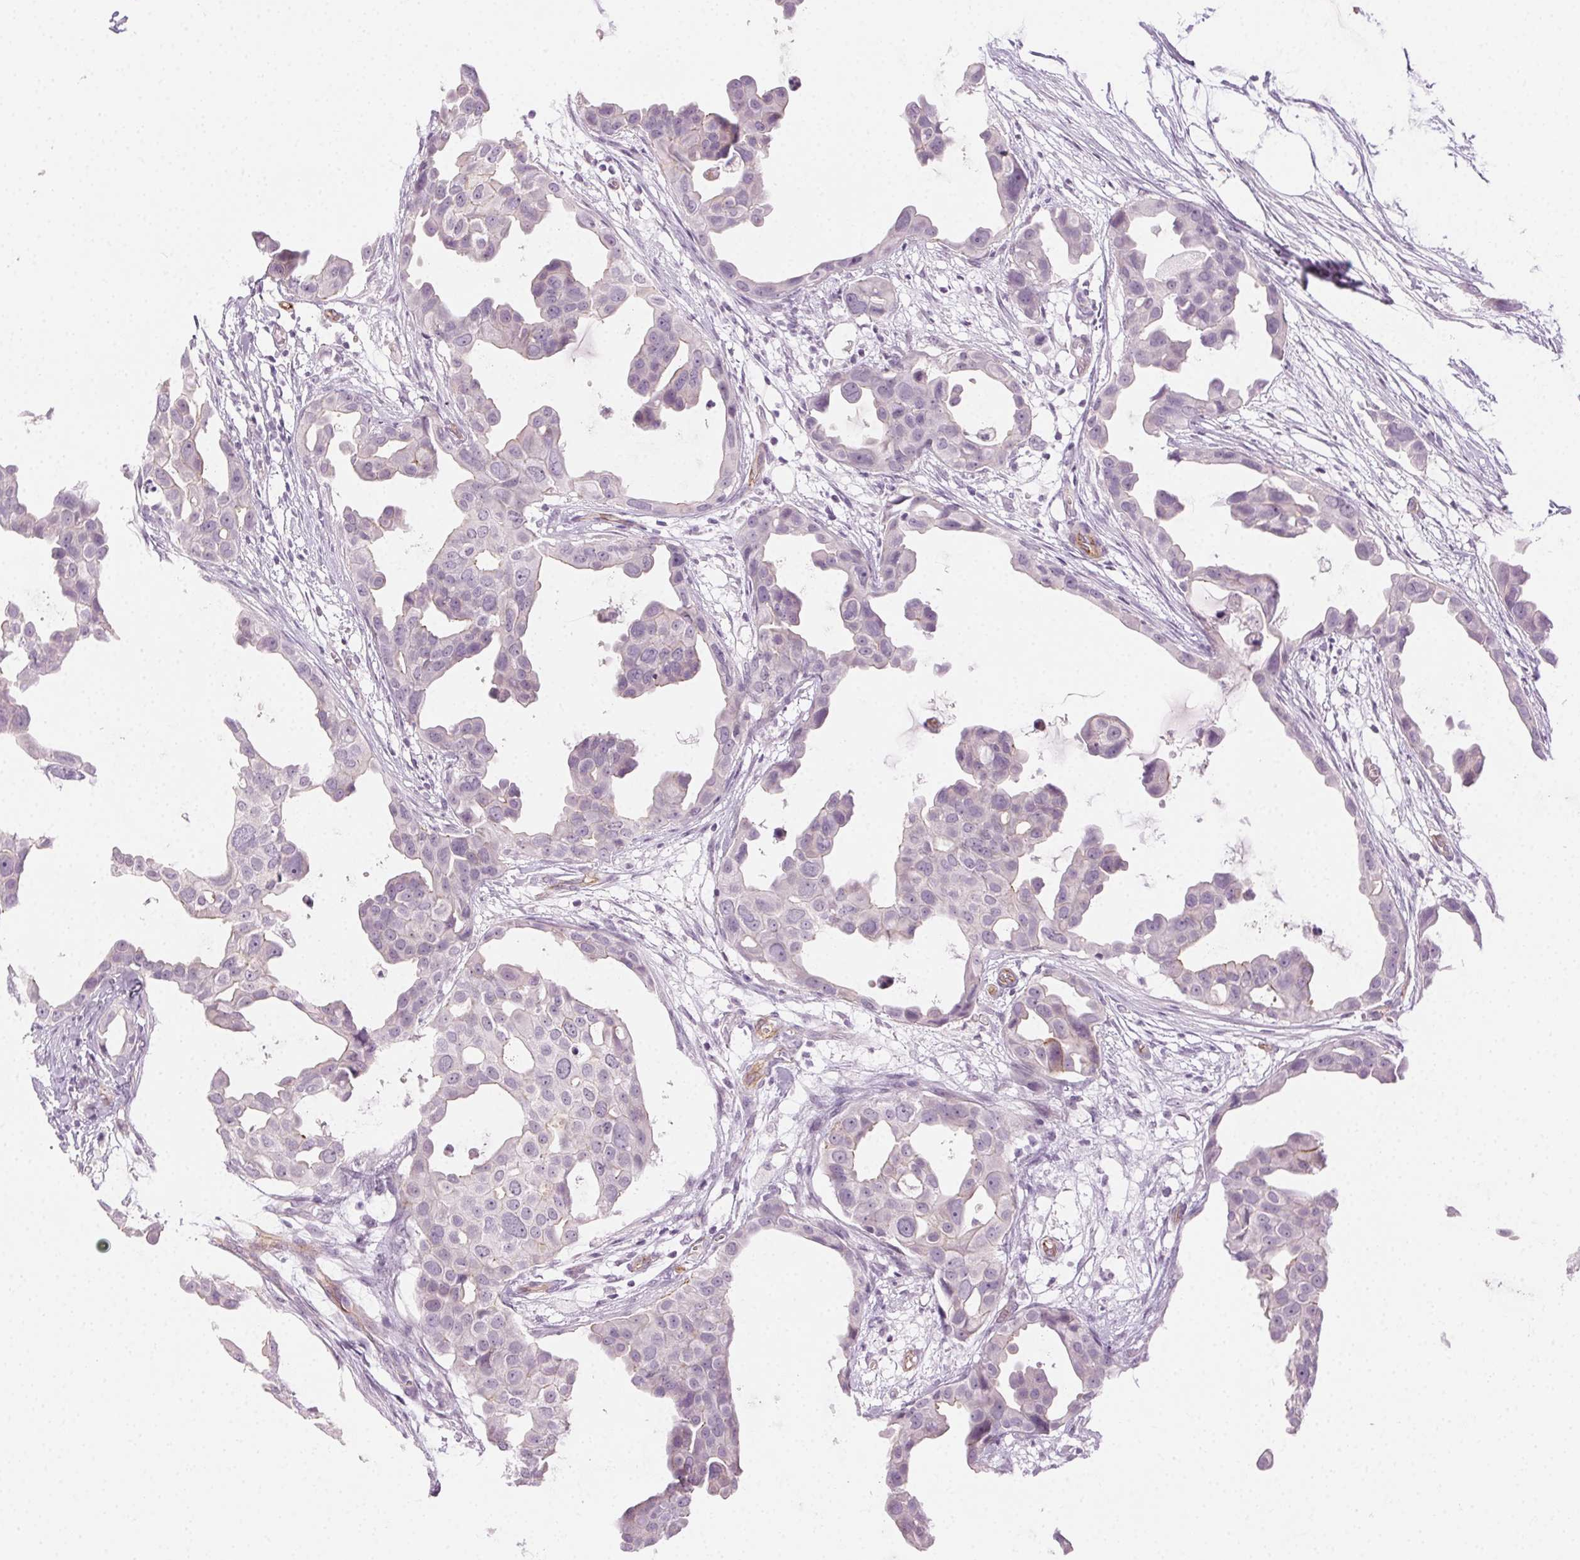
{"staining": {"intensity": "negative", "quantity": "none", "location": "none"}, "tissue": "breast cancer", "cell_type": "Tumor cells", "image_type": "cancer", "snomed": [{"axis": "morphology", "description": "Duct carcinoma"}, {"axis": "topography", "description": "Breast"}], "caption": "High magnification brightfield microscopy of intraductal carcinoma (breast) stained with DAB (3,3'-diaminobenzidine) (brown) and counterstained with hematoxylin (blue): tumor cells show no significant positivity. (Stains: DAB IHC with hematoxylin counter stain, Microscopy: brightfield microscopy at high magnification).", "gene": "AIF1L", "patient": {"sex": "female", "age": 38}}